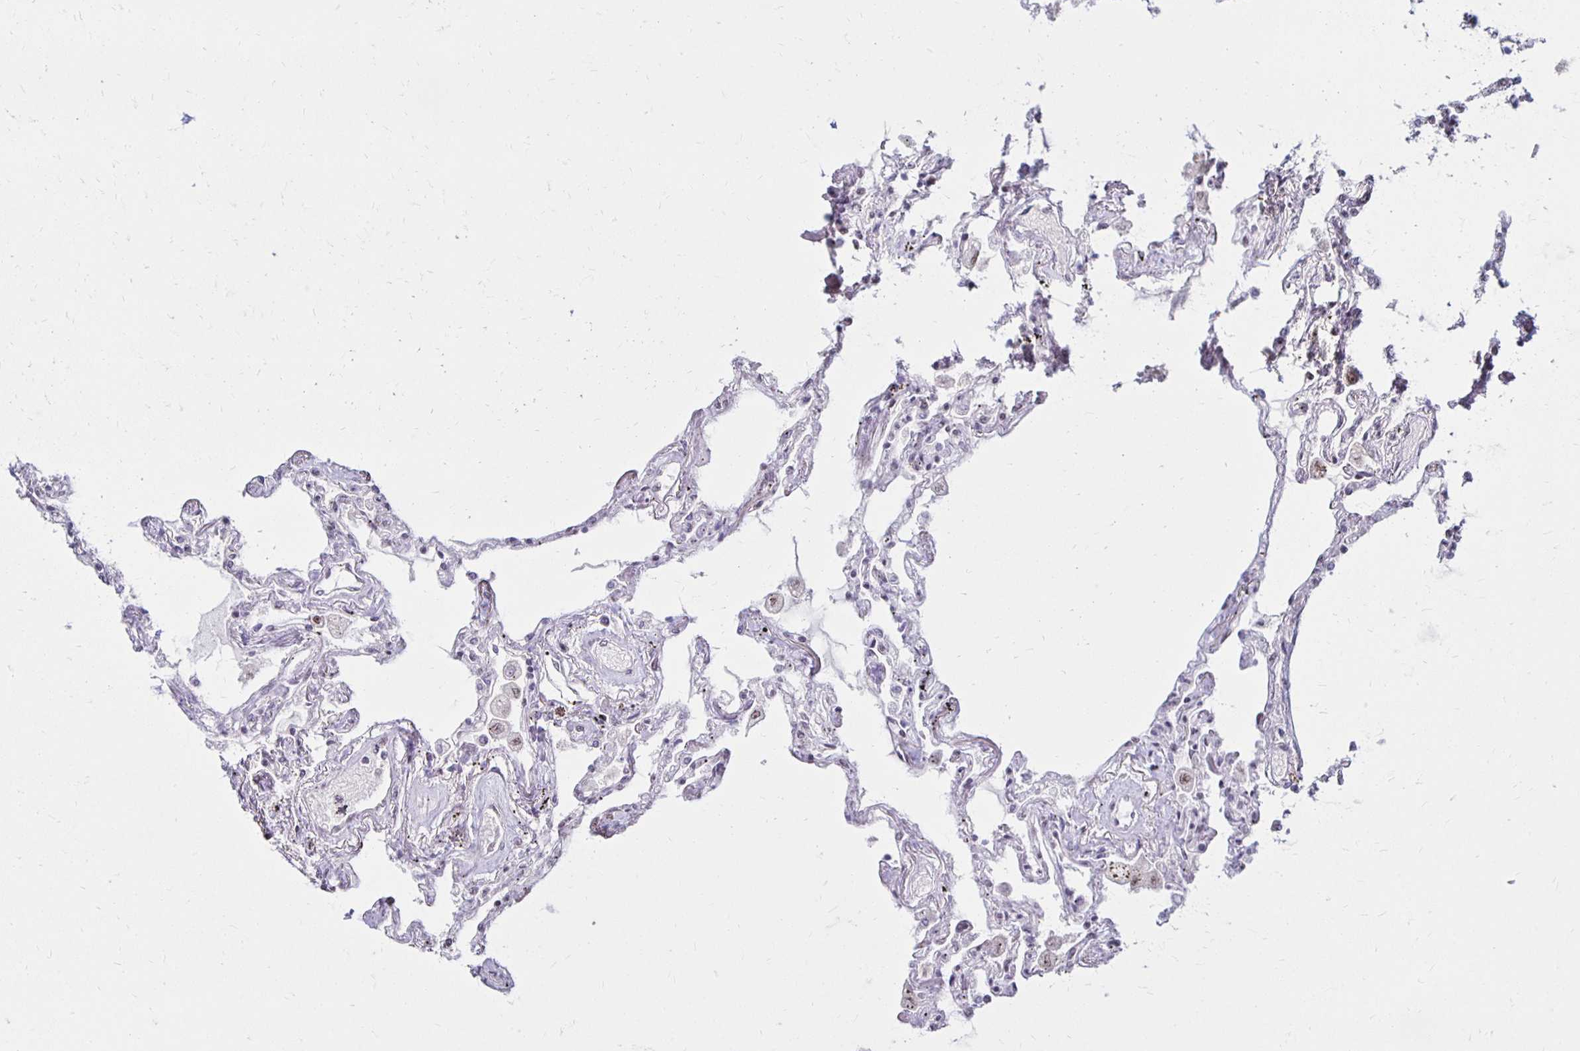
{"staining": {"intensity": "negative", "quantity": "none", "location": "none"}, "tissue": "lung", "cell_type": "Alveolar cells", "image_type": "normal", "snomed": [{"axis": "morphology", "description": "Normal tissue, NOS"}, {"axis": "morphology", "description": "Adenocarcinoma, NOS"}, {"axis": "topography", "description": "Cartilage tissue"}, {"axis": "topography", "description": "Lung"}], "caption": "Normal lung was stained to show a protein in brown. There is no significant expression in alveolar cells. (DAB immunohistochemistry, high magnification).", "gene": "DAGLA", "patient": {"sex": "female", "age": 67}}